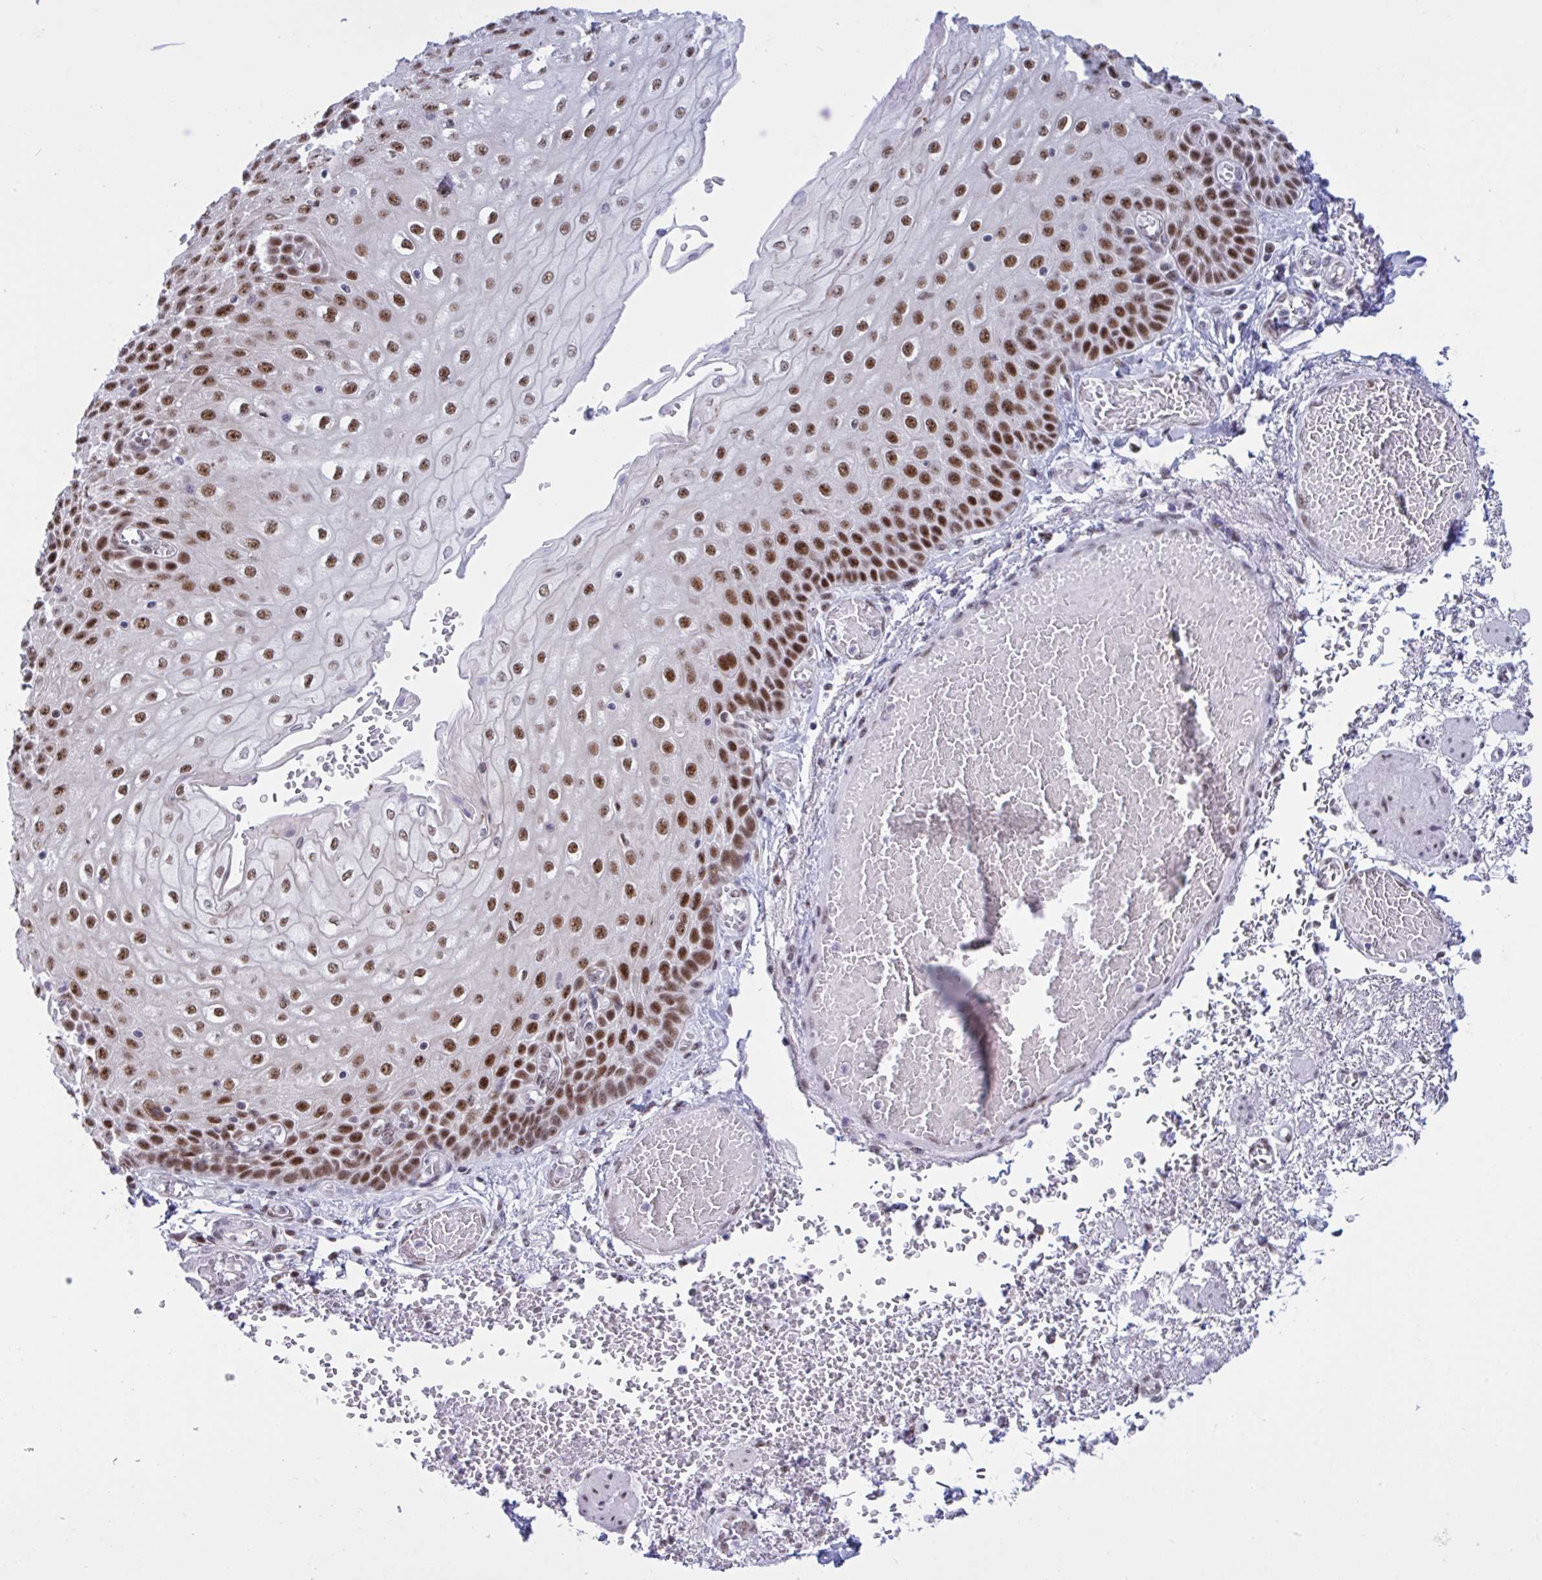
{"staining": {"intensity": "strong", "quantity": ">75%", "location": "nuclear"}, "tissue": "esophagus", "cell_type": "Squamous epithelial cells", "image_type": "normal", "snomed": [{"axis": "morphology", "description": "Normal tissue, NOS"}, {"axis": "morphology", "description": "Adenocarcinoma, NOS"}, {"axis": "topography", "description": "Esophagus"}], "caption": "About >75% of squamous epithelial cells in unremarkable esophagus display strong nuclear protein staining as visualized by brown immunohistochemical staining.", "gene": "PPP1R10", "patient": {"sex": "male", "age": 81}}